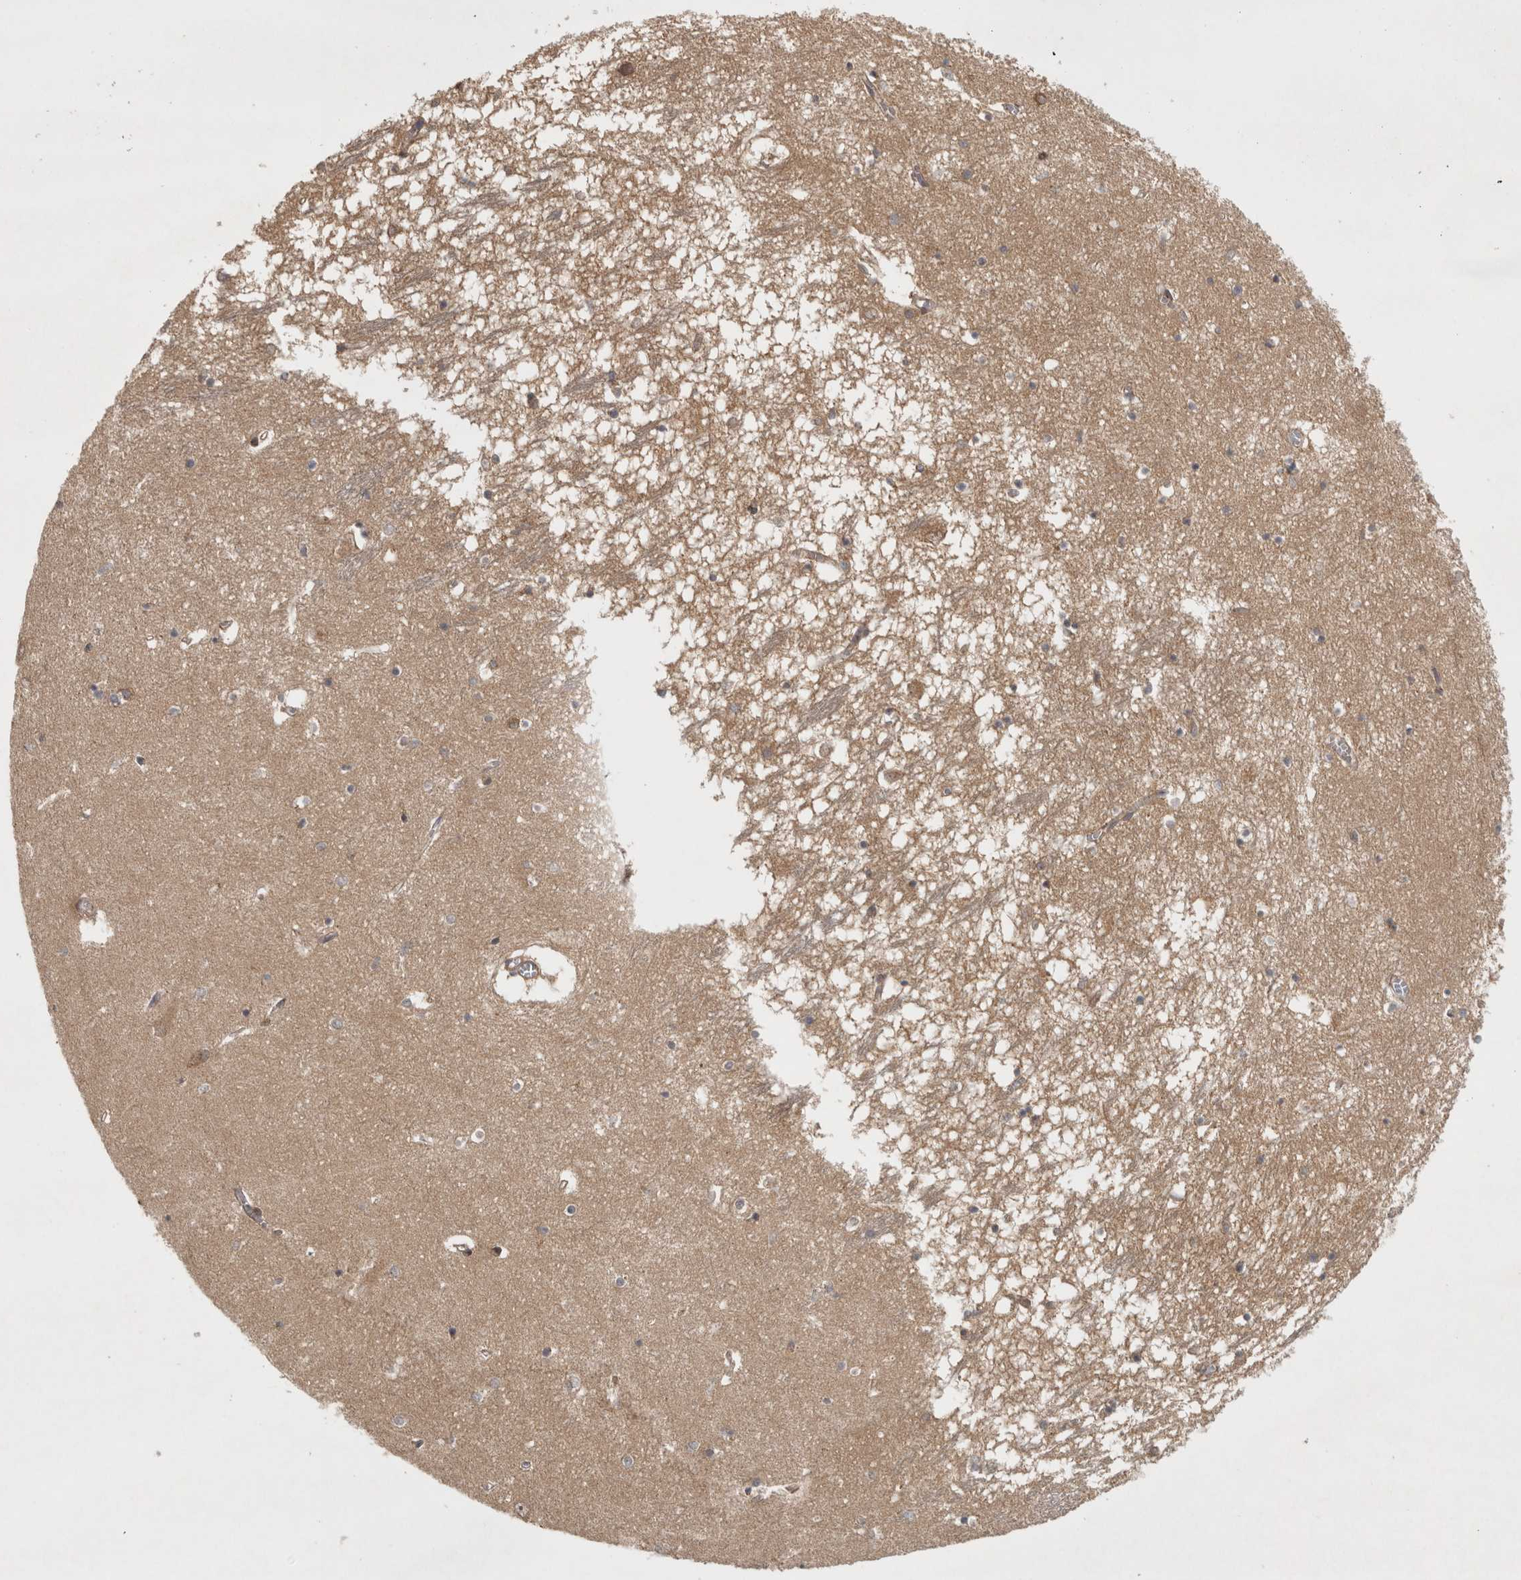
{"staining": {"intensity": "weak", "quantity": "25%-75%", "location": "cytoplasmic/membranous,nuclear"}, "tissue": "hippocampus", "cell_type": "Glial cells", "image_type": "normal", "snomed": [{"axis": "morphology", "description": "Normal tissue, NOS"}, {"axis": "topography", "description": "Hippocampus"}], "caption": "Immunohistochemistry (IHC) (DAB) staining of normal human hippocampus shows weak cytoplasmic/membranous,nuclear protein positivity in about 25%-75% of glial cells. (DAB IHC with brightfield microscopy, high magnification).", "gene": "KDM8", "patient": {"sex": "male", "age": 70}}